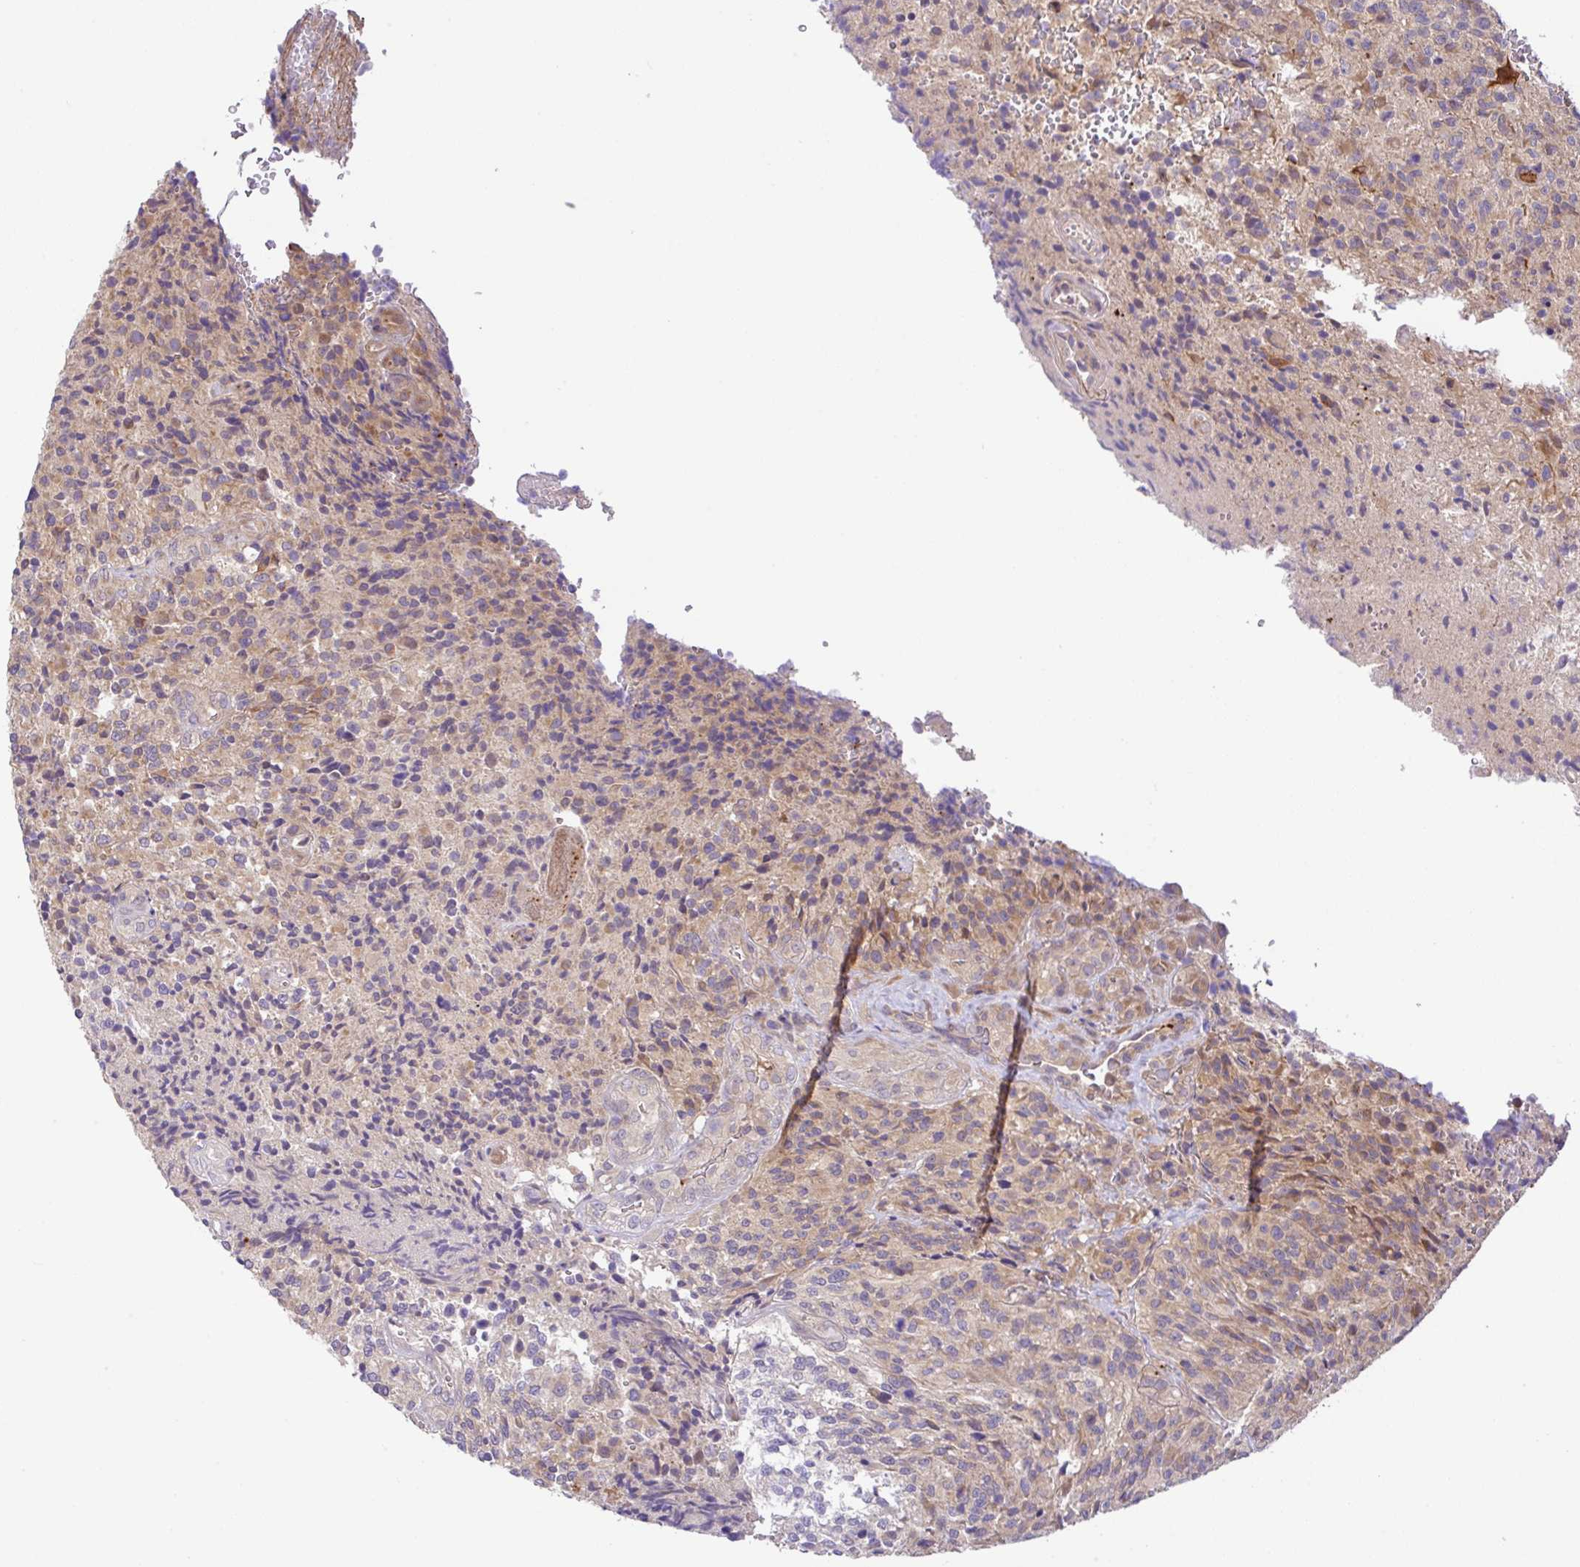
{"staining": {"intensity": "weak", "quantity": "25%-75%", "location": "cytoplasmic/membranous"}, "tissue": "glioma", "cell_type": "Tumor cells", "image_type": "cancer", "snomed": [{"axis": "morphology", "description": "Normal tissue, NOS"}, {"axis": "morphology", "description": "Glioma, malignant, High grade"}, {"axis": "topography", "description": "Cerebral cortex"}], "caption": "There is low levels of weak cytoplasmic/membranous expression in tumor cells of high-grade glioma (malignant), as demonstrated by immunohistochemical staining (brown color).", "gene": "UBE4A", "patient": {"sex": "male", "age": 56}}